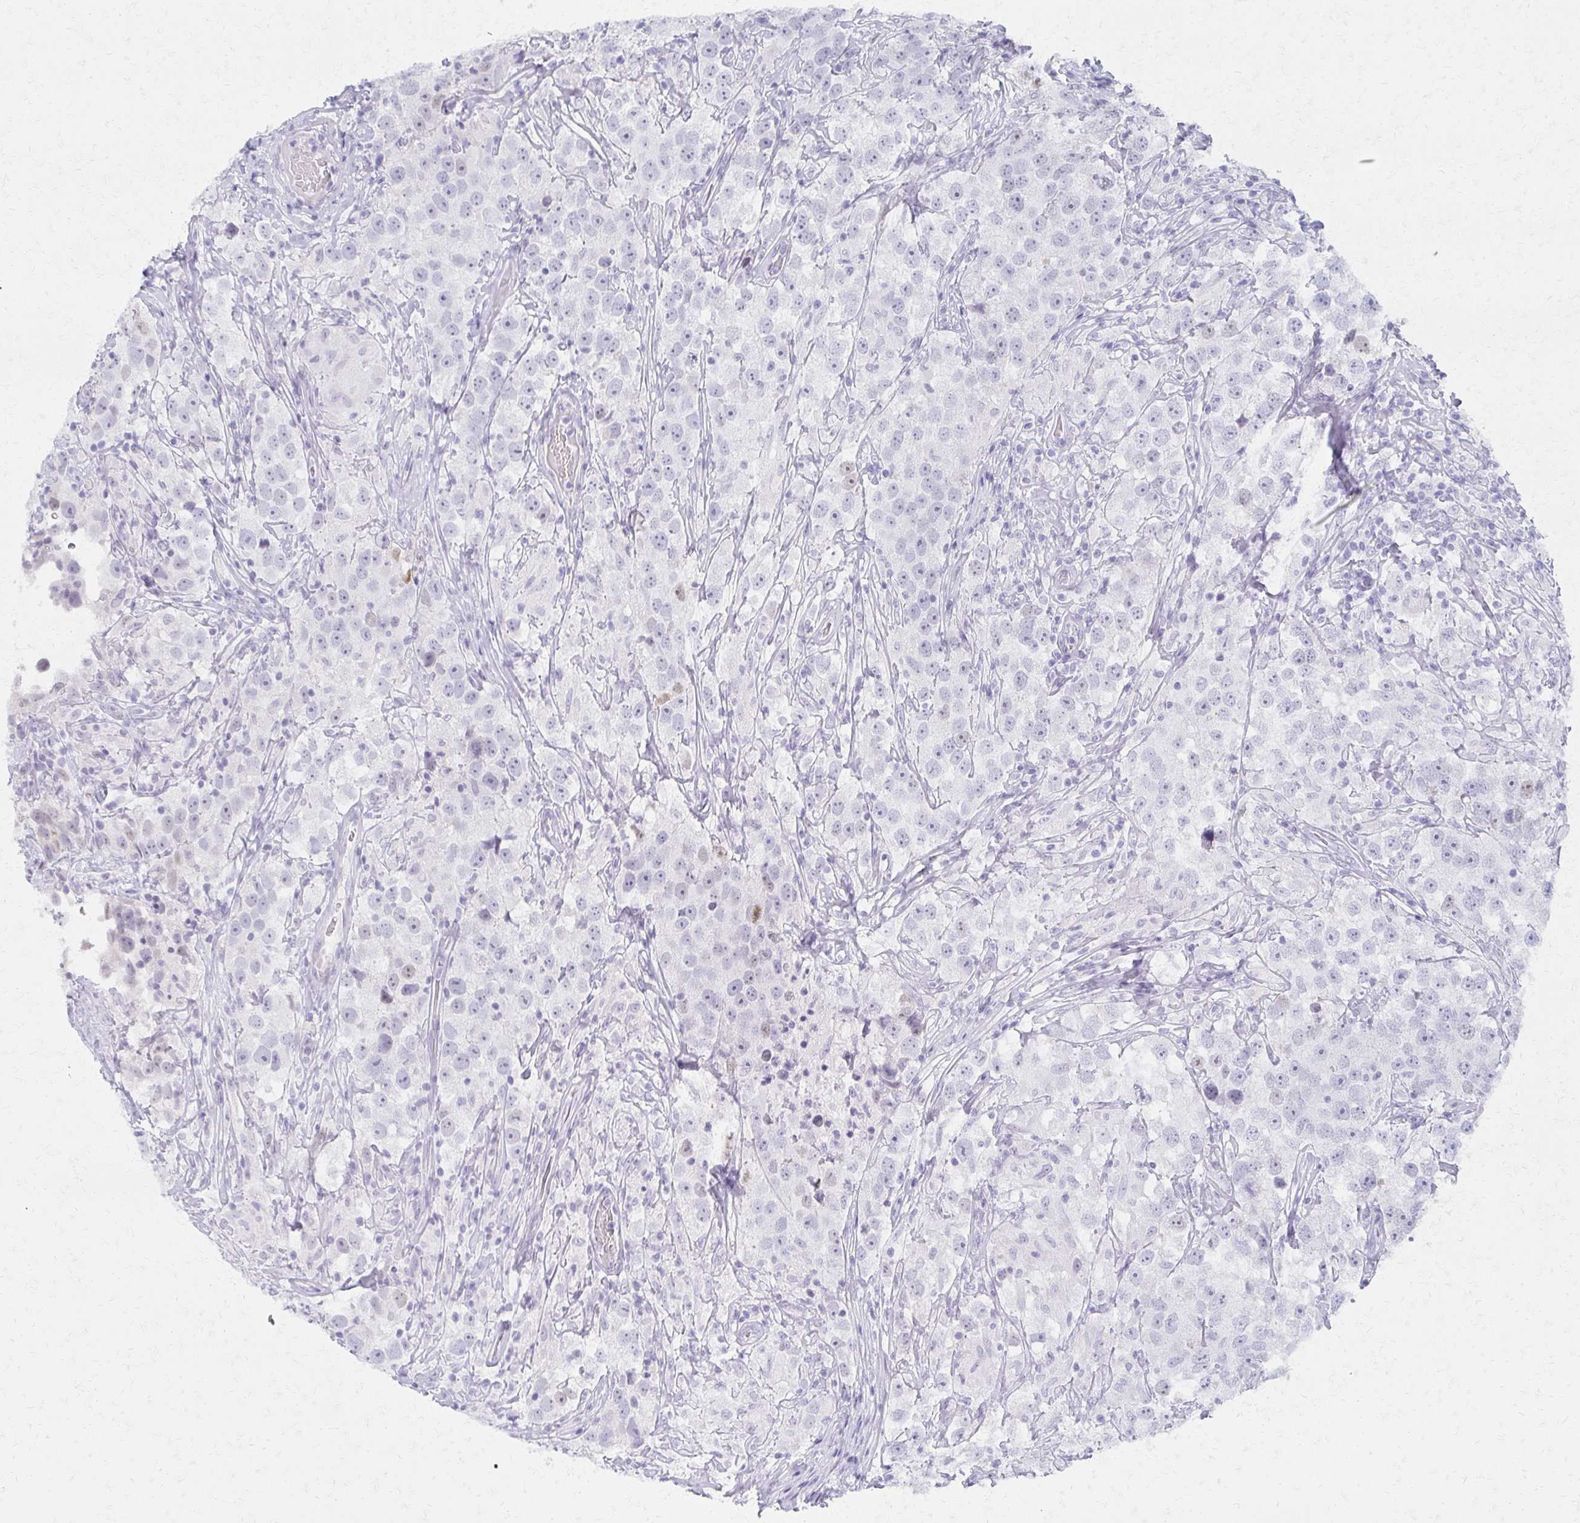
{"staining": {"intensity": "negative", "quantity": "none", "location": "none"}, "tissue": "testis cancer", "cell_type": "Tumor cells", "image_type": "cancer", "snomed": [{"axis": "morphology", "description": "Seminoma, NOS"}, {"axis": "topography", "description": "Testis"}], "caption": "The image demonstrates no staining of tumor cells in testis seminoma.", "gene": "MORC4", "patient": {"sex": "male", "age": 46}}